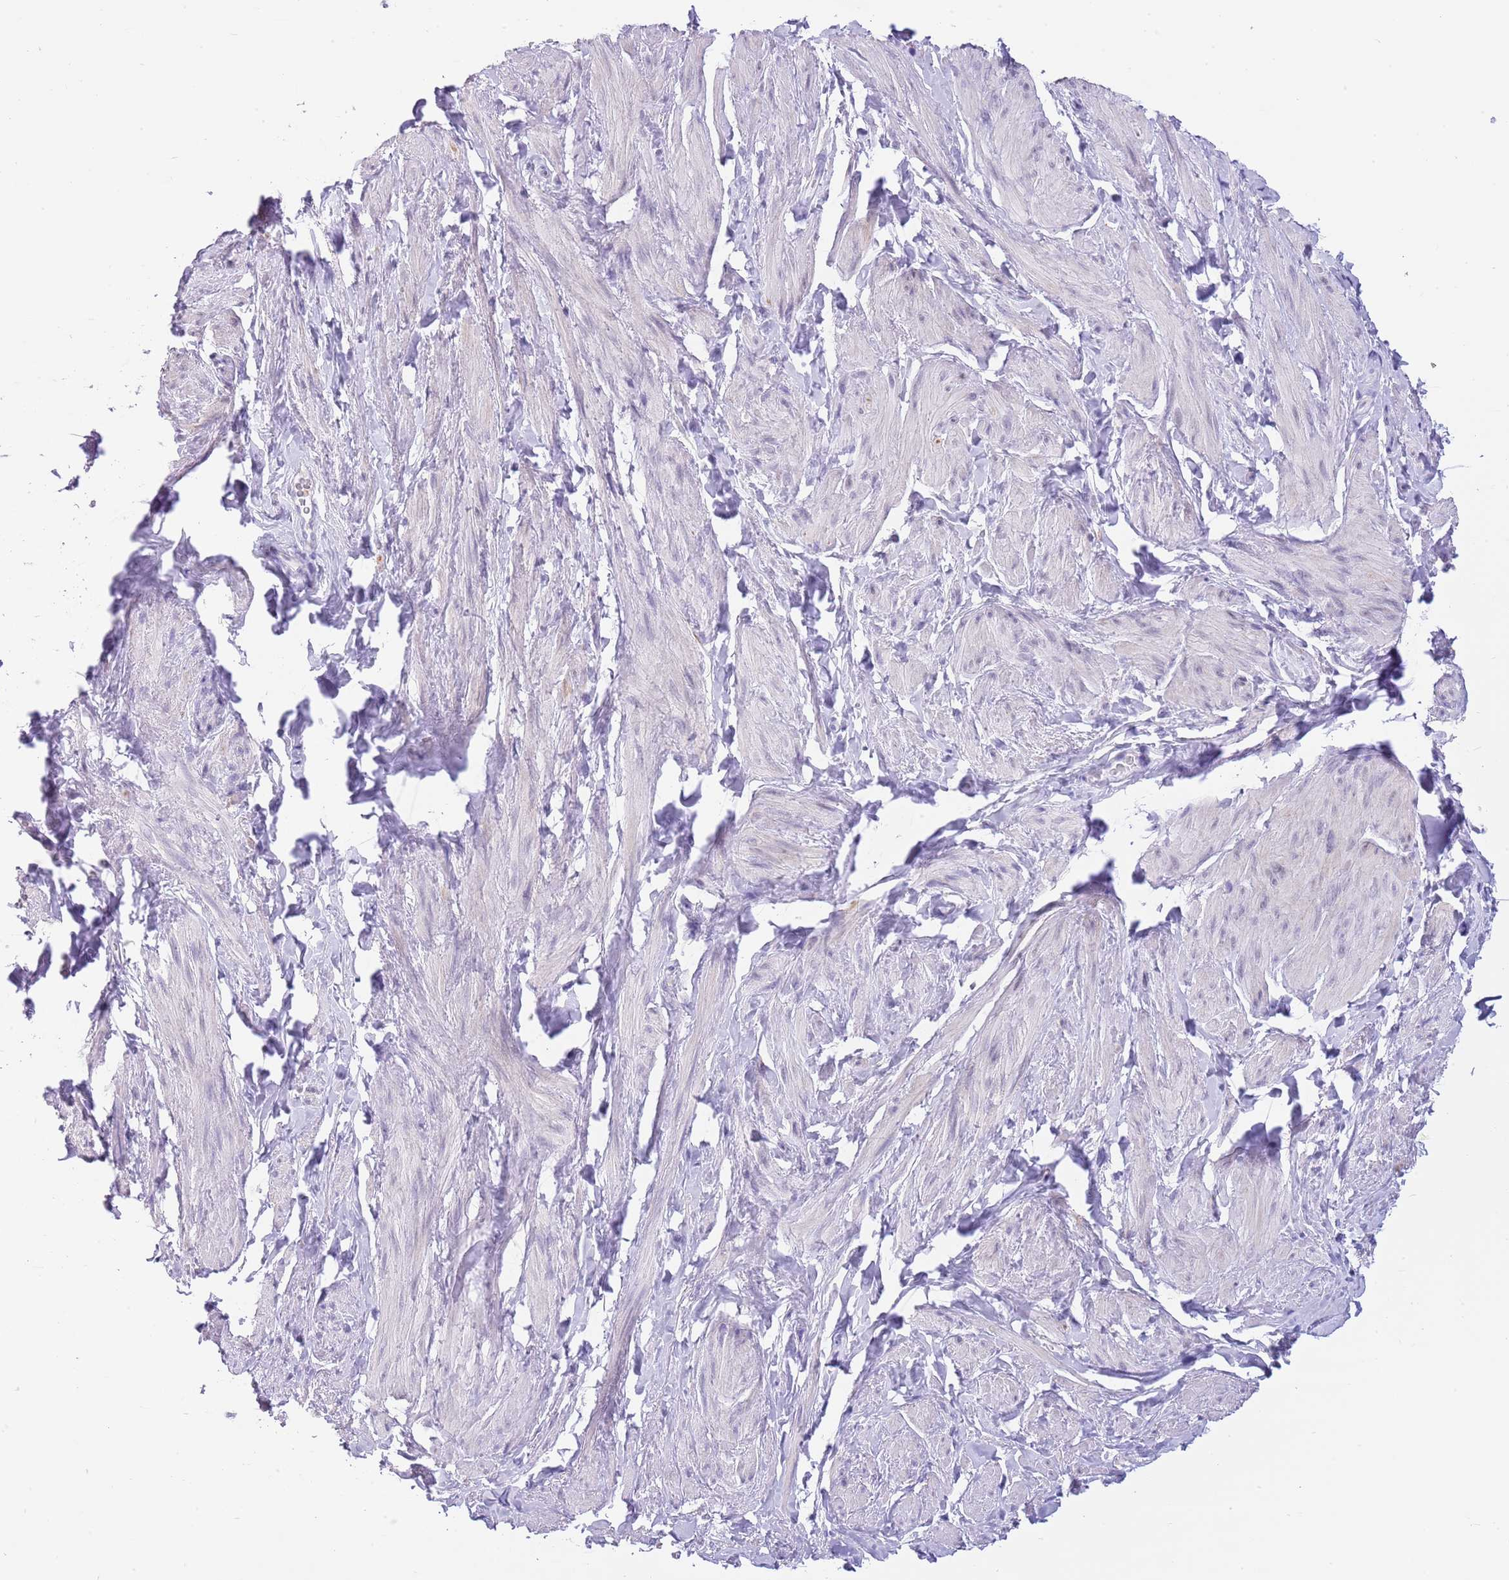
{"staining": {"intensity": "negative", "quantity": "none", "location": "none"}, "tissue": "smooth muscle", "cell_type": "Smooth muscle cells", "image_type": "normal", "snomed": [{"axis": "morphology", "description": "Normal tissue, NOS"}, {"axis": "topography", "description": "Smooth muscle"}, {"axis": "topography", "description": "Peripheral nerve tissue"}], "caption": "The immunohistochemistry (IHC) photomicrograph has no significant expression in smooth muscle cells of smooth muscle. Nuclei are stained in blue.", "gene": "PPP1R17", "patient": {"sex": "male", "age": 69}}